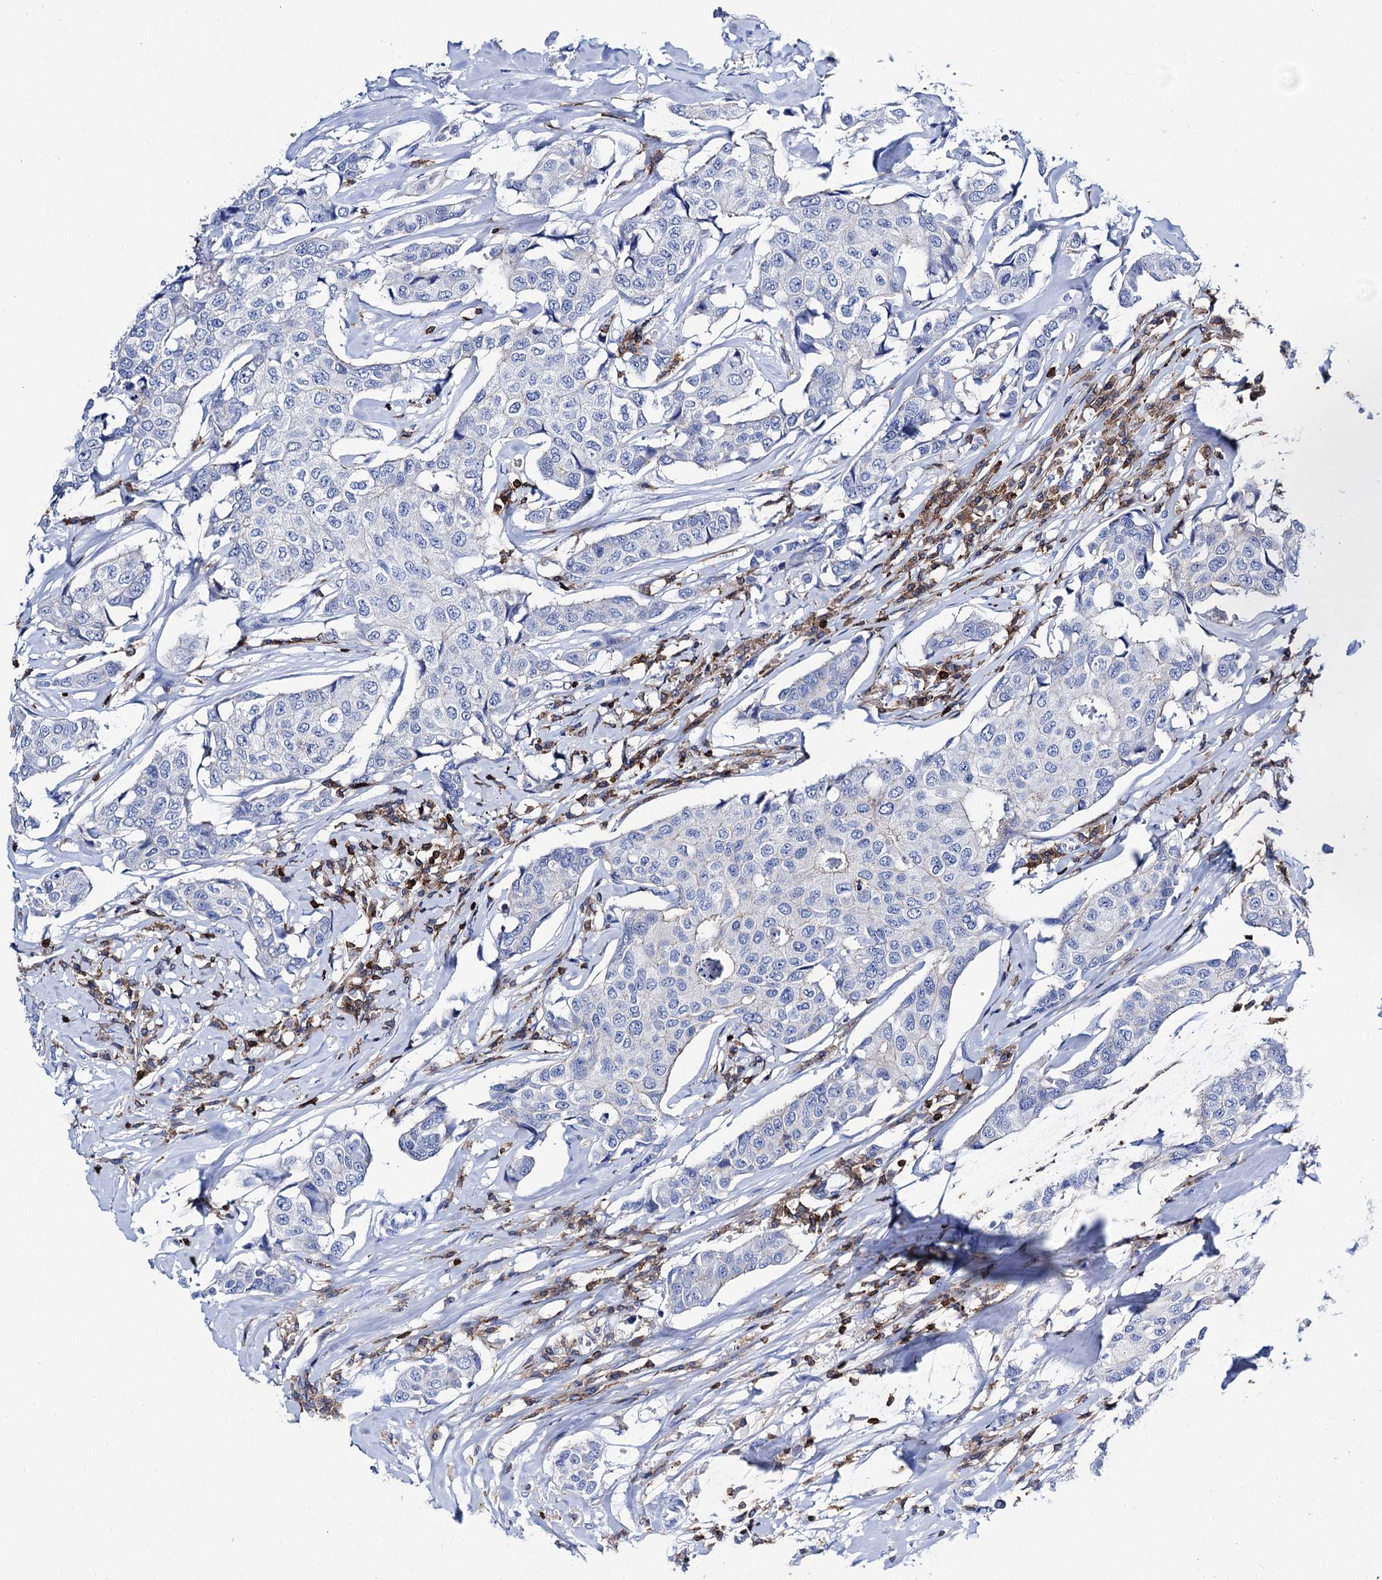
{"staining": {"intensity": "negative", "quantity": "none", "location": "none"}, "tissue": "breast cancer", "cell_type": "Tumor cells", "image_type": "cancer", "snomed": [{"axis": "morphology", "description": "Duct carcinoma"}, {"axis": "topography", "description": "Breast"}], "caption": "Immunohistochemistry (IHC) micrograph of human breast cancer (infiltrating ductal carcinoma) stained for a protein (brown), which displays no staining in tumor cells.", "gene": "DEF6", "patient": {"sex": "female", "age": 80}}